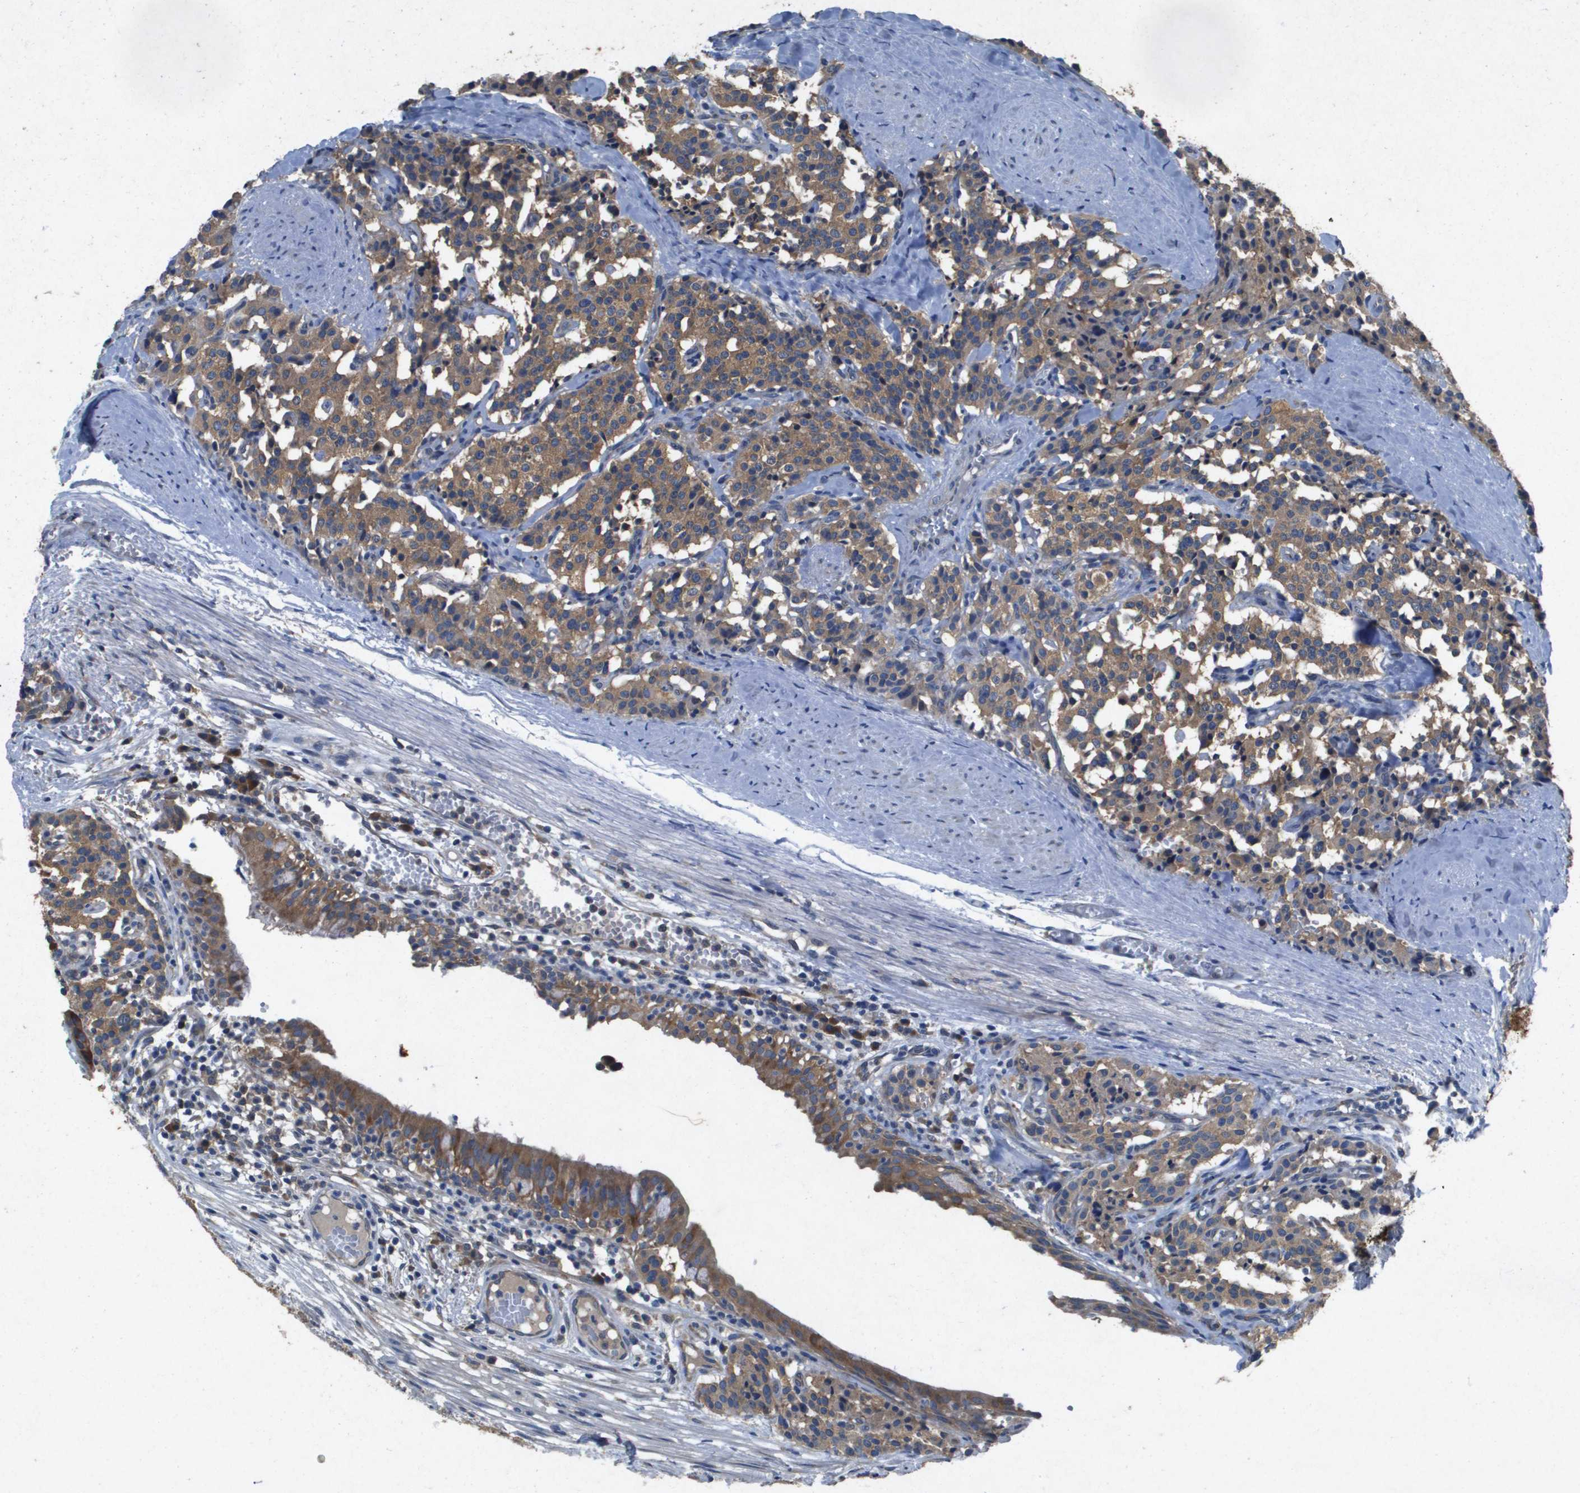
{"staining": {"intensity": "moderate", "quantity": ">75%", "location": "cytoplasmic/membranous"}, "tissue": "carcinoid", "cell_type": "Tumor cells", "image_type": "cancer", "snomed": [{"axis": "morphology", "description": "Carcinoid, malignant, NOS"}, {"axis": "topography", "description": "Lung"}], "caption": "IHC staining of carcinoid, which exhibits medium levels of moderate cytoplasmic/membranous expression in approximately >75% of tumor cells indicating moderate cytoplasmic/membranous protein positivity. The staining was performed using DAB (3,3'-diaminobenzidine) (brown) for protein detection and nuclei were counterstained in hematoxylin (blue).", "gene": "PTPRT", "patient": {"sex": "male", "age": 30}}